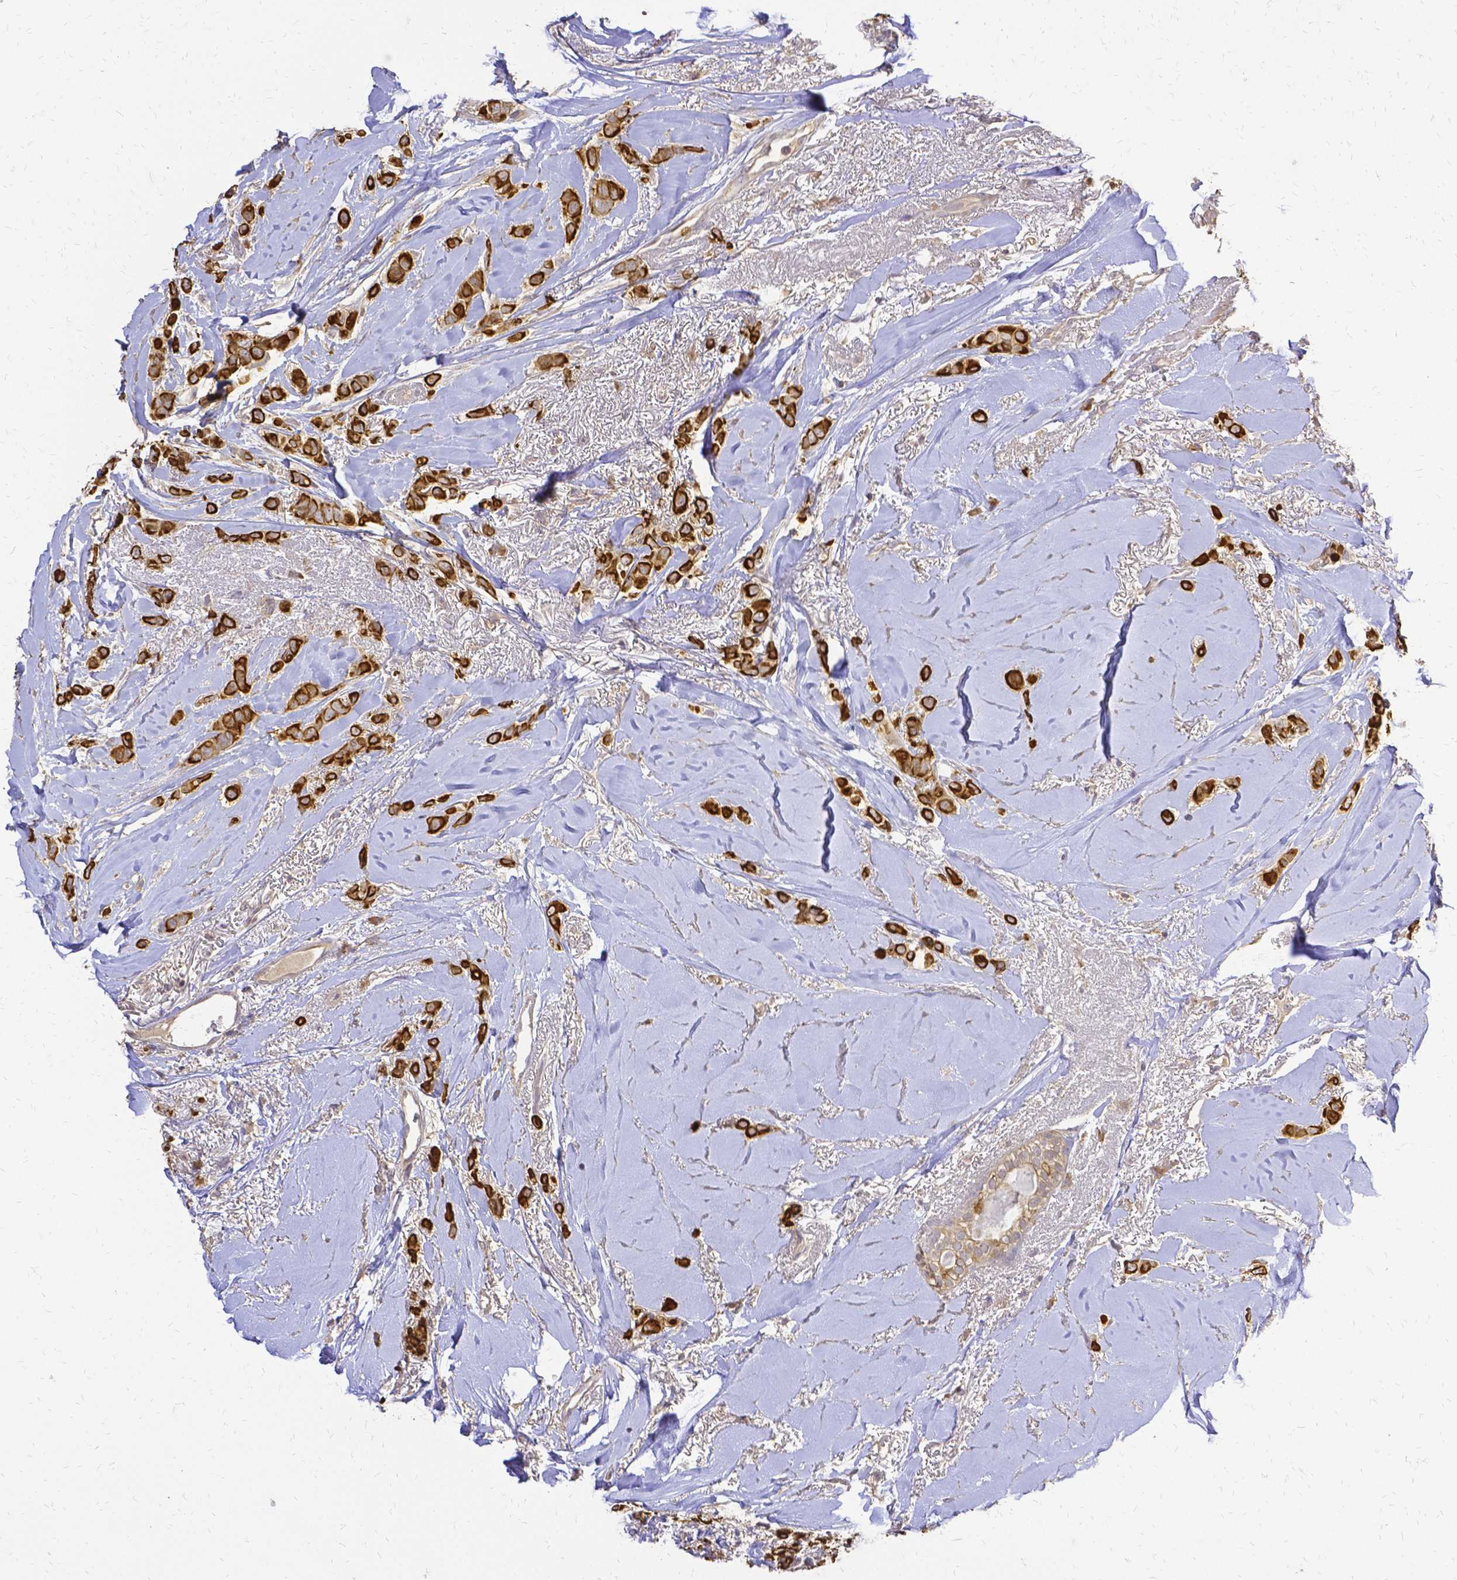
{"staining": {"intensity": "strong", "quantity": ">75%", "location": "cytoplasmic/membranous"}, "tissue": "breast cancer", "cell_type": "Tumor cells", "image_type": "cancer", "snomed": [{"axis": "morphology", "description": "Lobular carcinoma"}, {"axis": "topography", "description": "Breast"}], "caption": "Immunohistochemical staining of breast lobular carcinoma demonstrates high levels of strong cytoplasmic/membranous staining in approximately >75% of tumor cells.", "gene": "CIB1", "patient": {"sex": "female", "age": 66}}